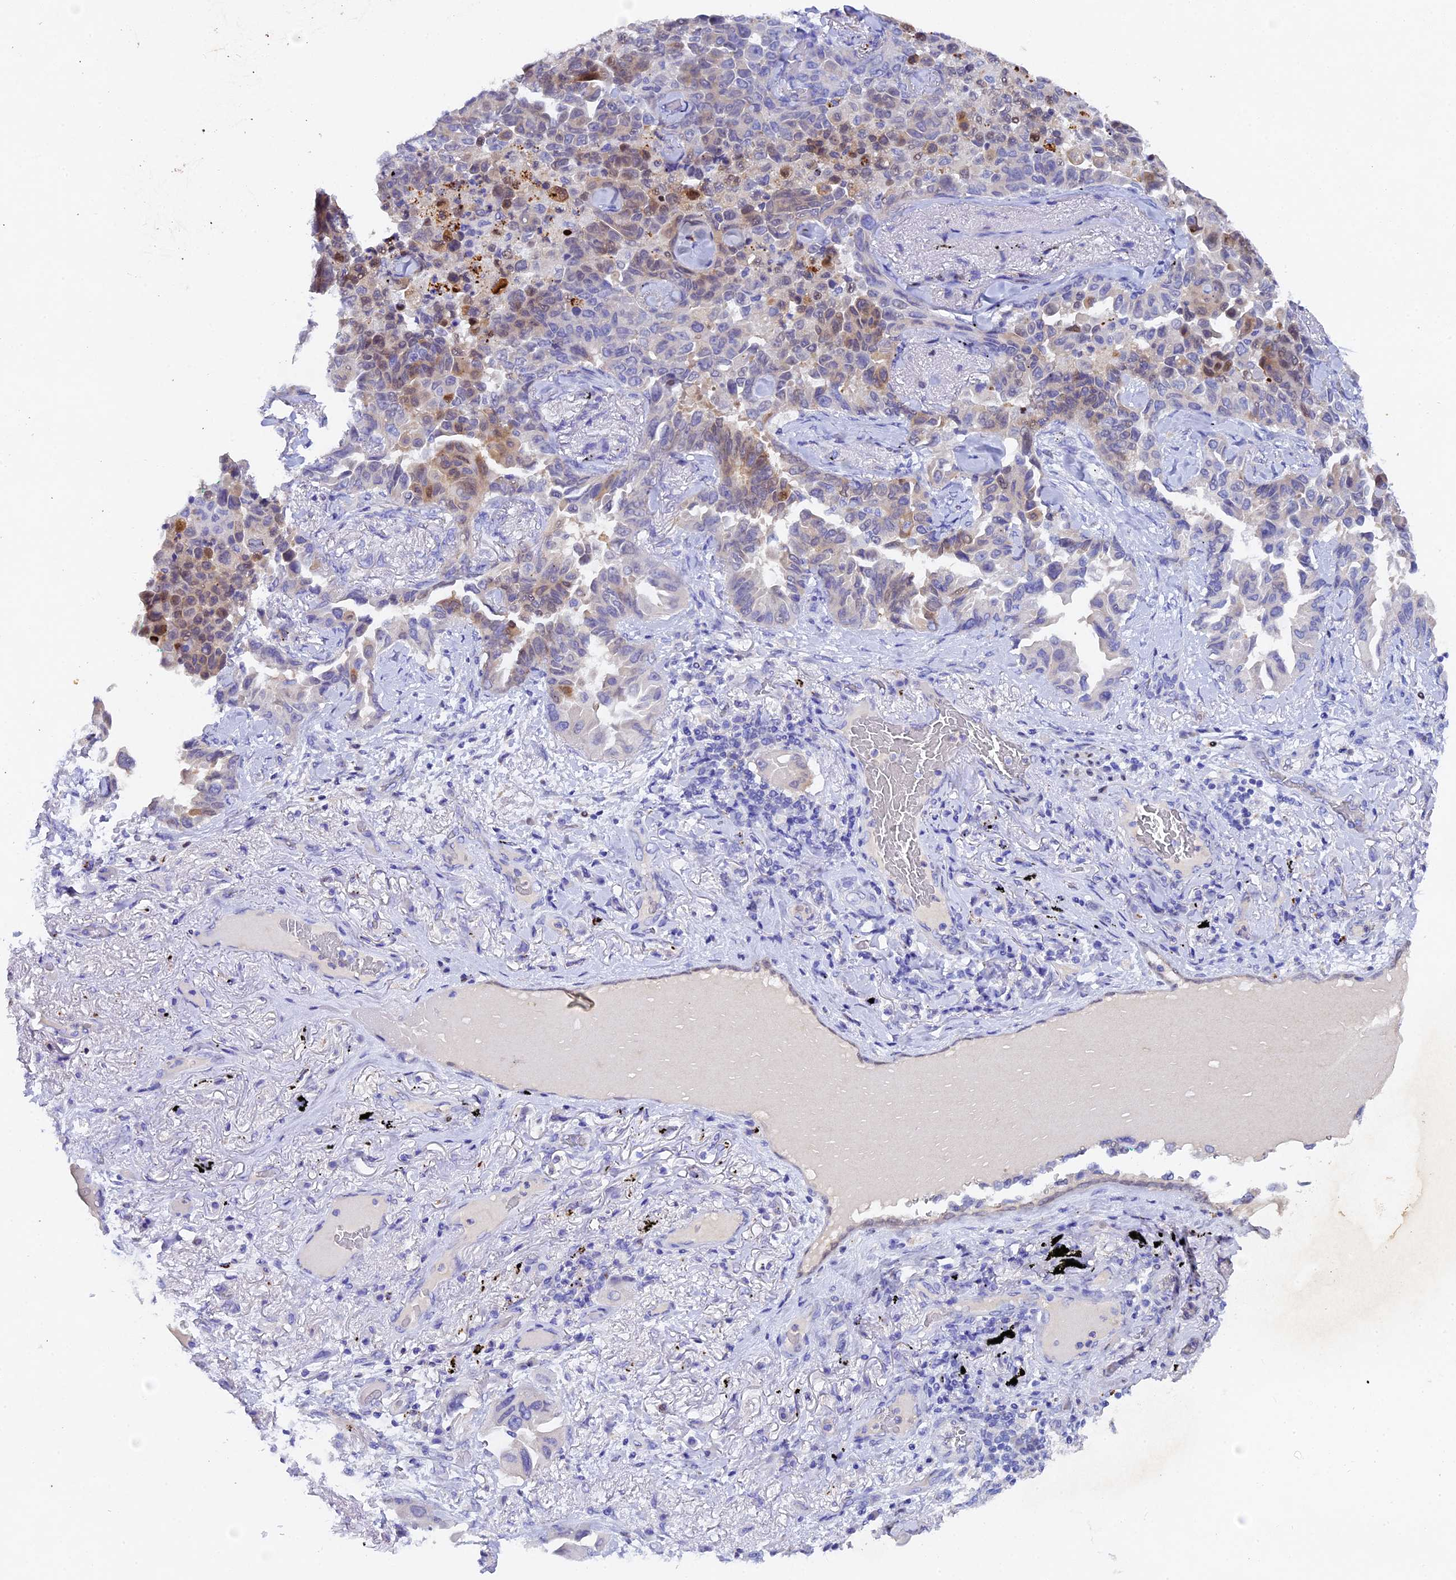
{"staining": {"intensity": "weak", "quantity": "<25%", "location": "cytoplasmic/membranous,nuclear"}, "tissue": "lung cancer", "cell_type": "Tumor cells", "image_type": "cancer", "snomed": [{"axis": "morphology", "description": "Adenocarcinoma, NOS"}, {"axis": "topography", "description": "Lung"}], "caption": "DAB (3,3'-diaminobenzidine) immunohistochemical staining of human adenocarcinoma (lung) exhibits no significant positivity in tumor cells.", "gene": "TGDS", "patient": {"sex": "female", "age": 67}}